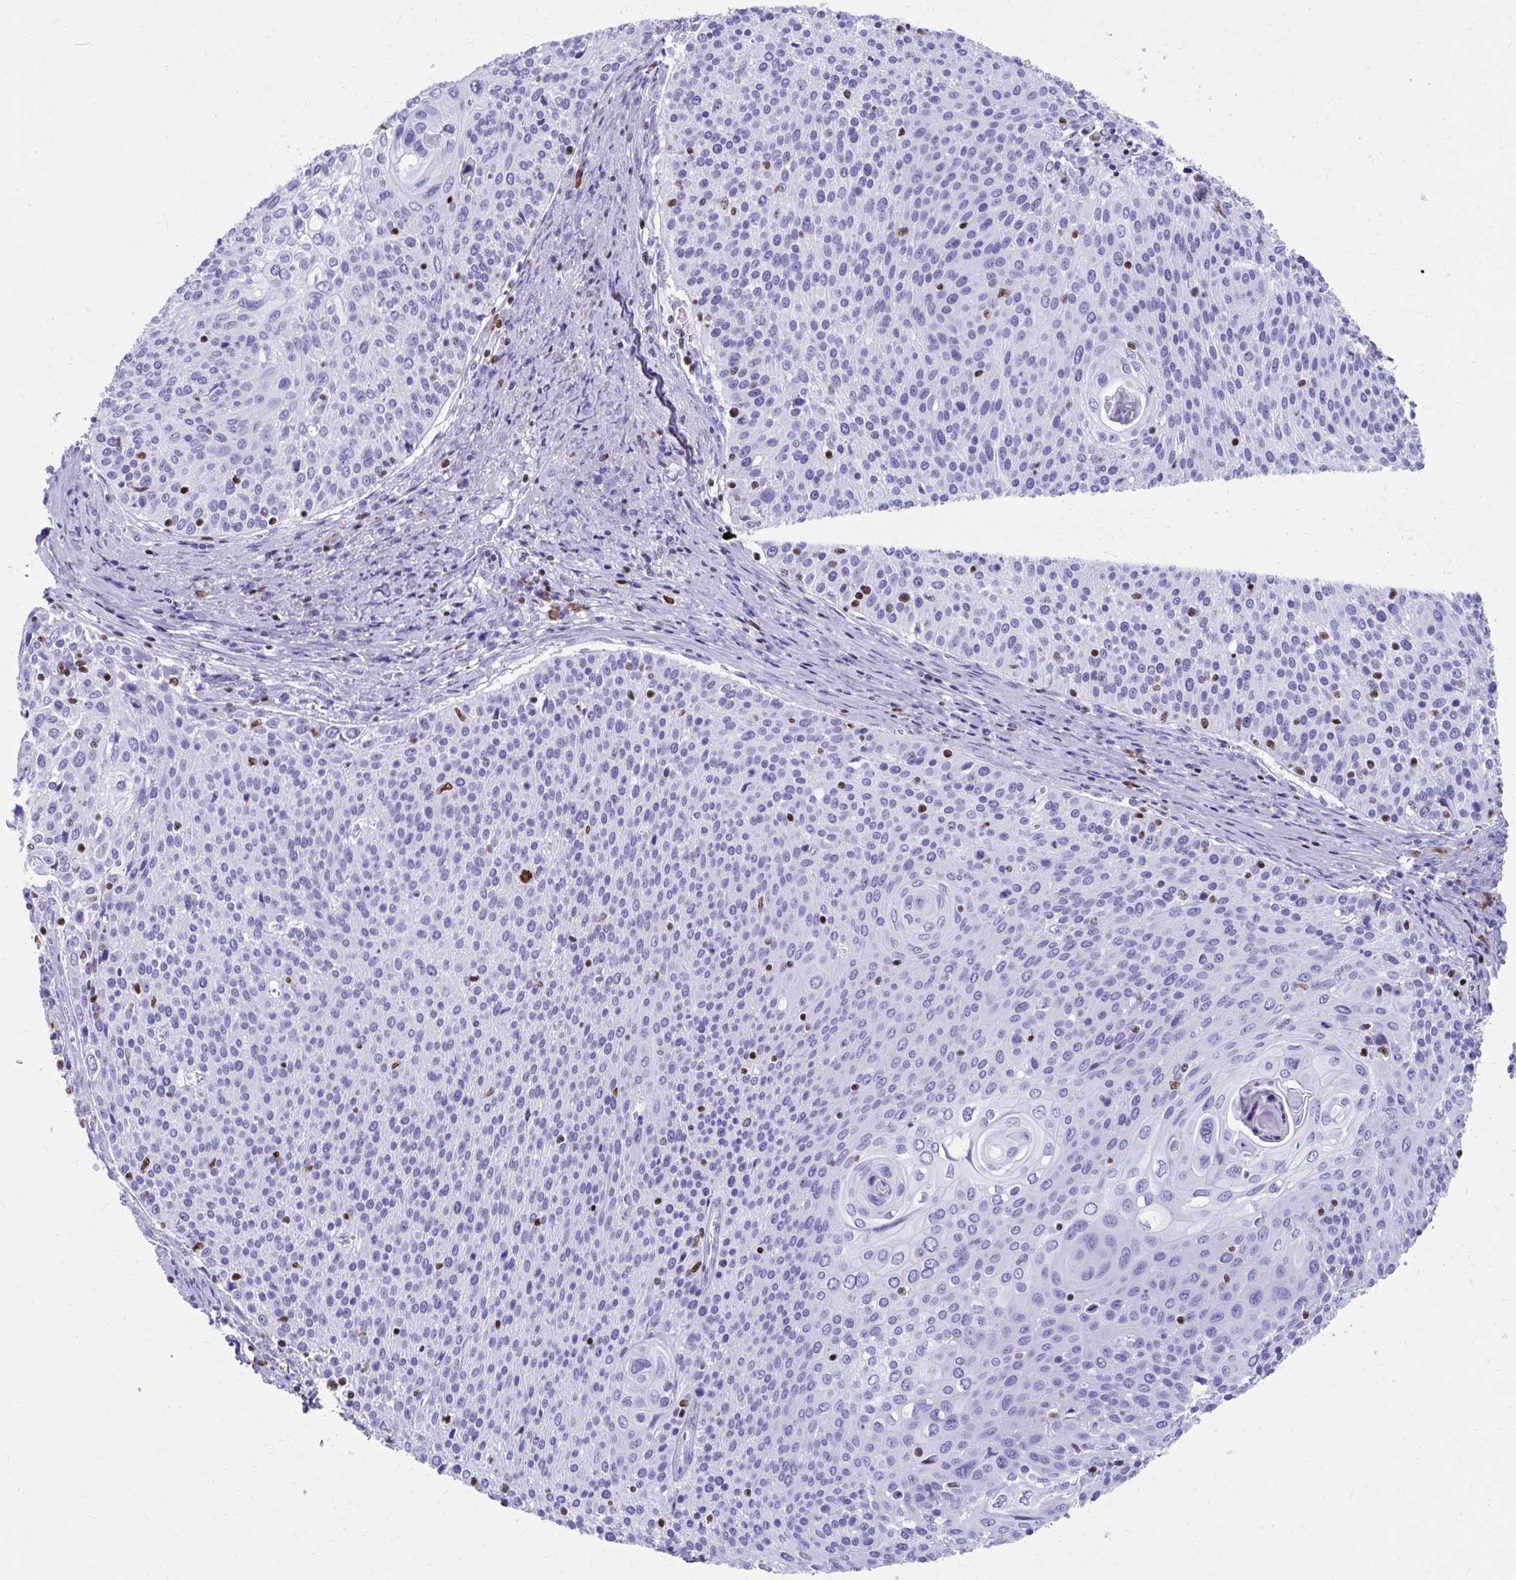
{"staining": {"intensity": "negative", "quantity": "none", "location": "none"}, "tissue": "cervical cancer", "cell_type": "Tumor cells", "image_type": "cancer", "snomed": [{"axis": "morphology", "description": "Squamous cell carcinoma, NOS"}, {"axis": "topography", "description": "Cervix"}], "caption": "IHC histopathology image of human squamous cell carcinoma (cervical) stained for a protein (brown), which displays no staining in tumor cells. Nuclei are stained in blue.", "gene": "RUNX3", "patient": {"sex": "female", "age": 31}}